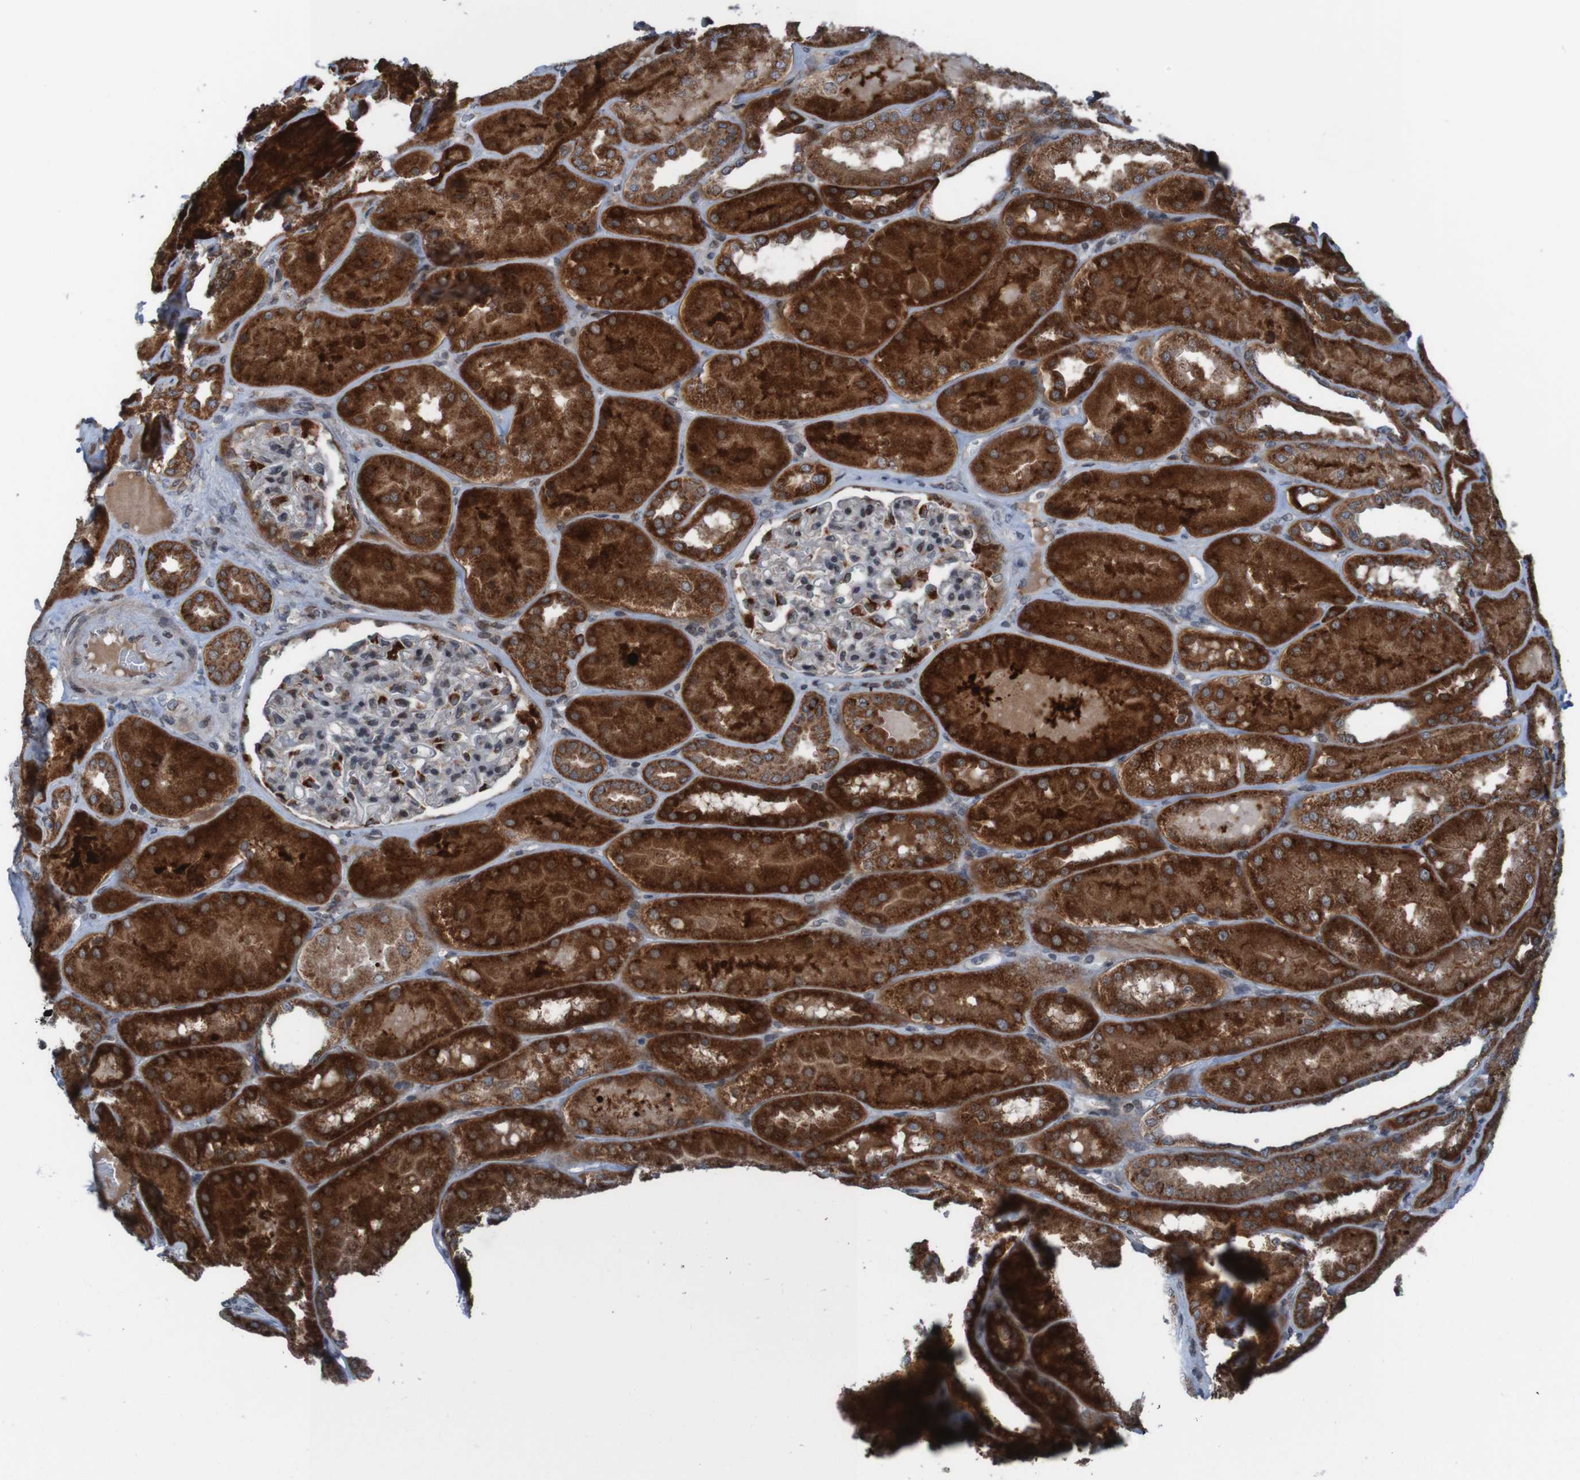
{"staining": {"intensity": "strong", "quantity": "<25%", "location": "cytoplasmic/membranous"}, "tissue": "kidney", "cell_type": "Cells in glomeruli", "image_type": "normal", "snomed": [{"axis": "morphology", "description": "Normal tissue, NOS"}, {"axis": "topography", "description": "Kidney"}], "caption": "The histopathology image exhibits a brown stain indicating the presence of a protein in the cytoplasmic/membranous of cells in glomeruli in kidney. The staining was performed using DAB to visualize the protein expression in brown, while the nuclei were stained in blue with hematoxylin (Magnification: 20x).", "gene": "UNG", "patient": {"sex": "female", "age": 56}}